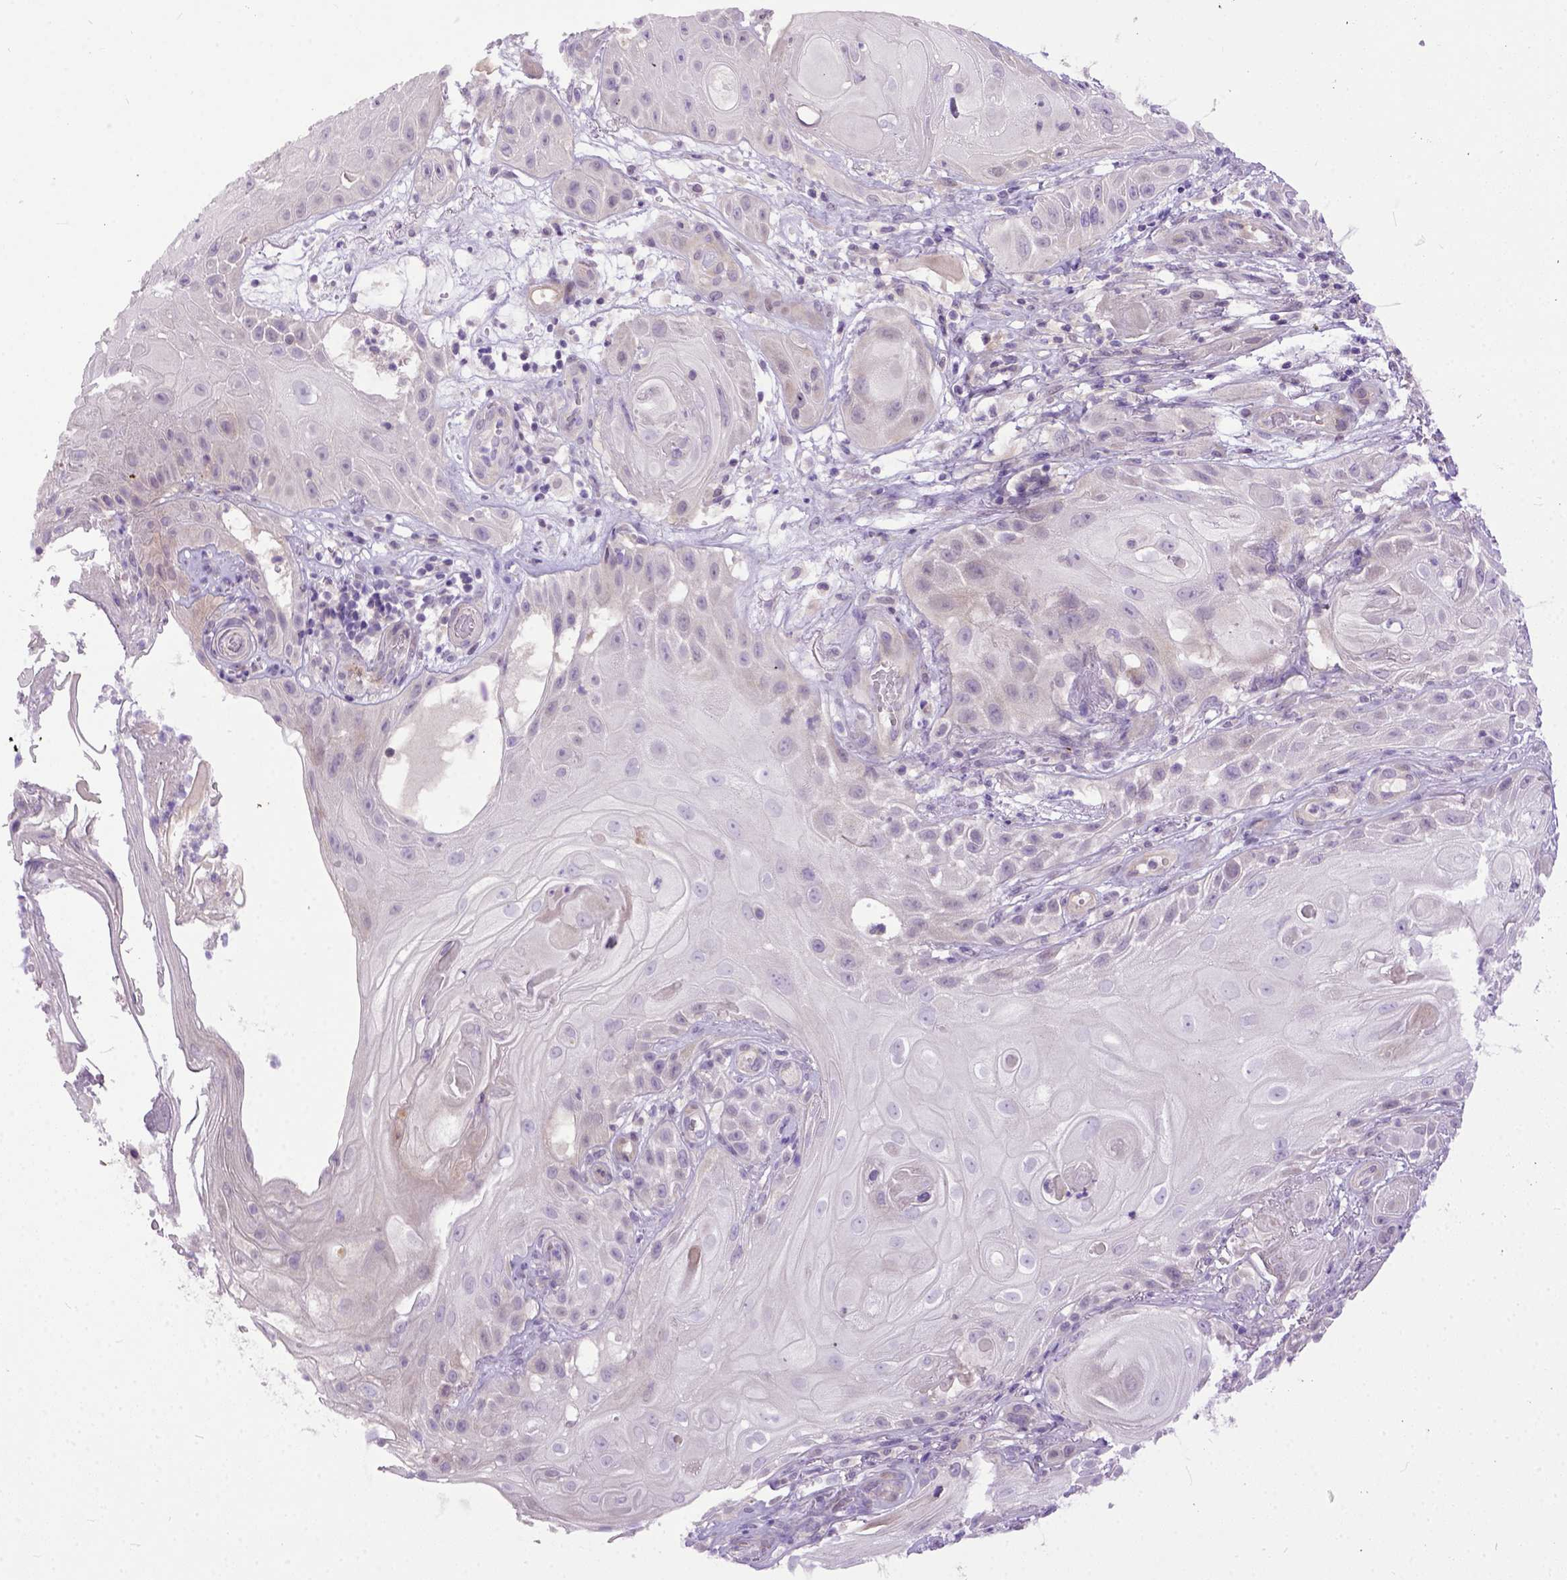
{"staining": {"intensity": "negative", "quantity": "none", "location": "none"}, "tissue": "skin cancer", "cell_type": "Tumor cells", "image_type": "cancer", "snomed": [{"axis": "morphology", "description": "Squamous cell carcinoma, NOS"}, {"axis": "topography", "description": "Skin"}], "caption": "Immunohistochemistry (IHC) photomicrograph of human skin squamous cell carcinoma stained for a protein (brown), which reveals no expression in tumor cells. (Brightfield microscopy of DAB immunohistochemistry (IHC) at high magnification).", "gene": "CPNE1", "patient": {"sex": "male", "age": 62}}